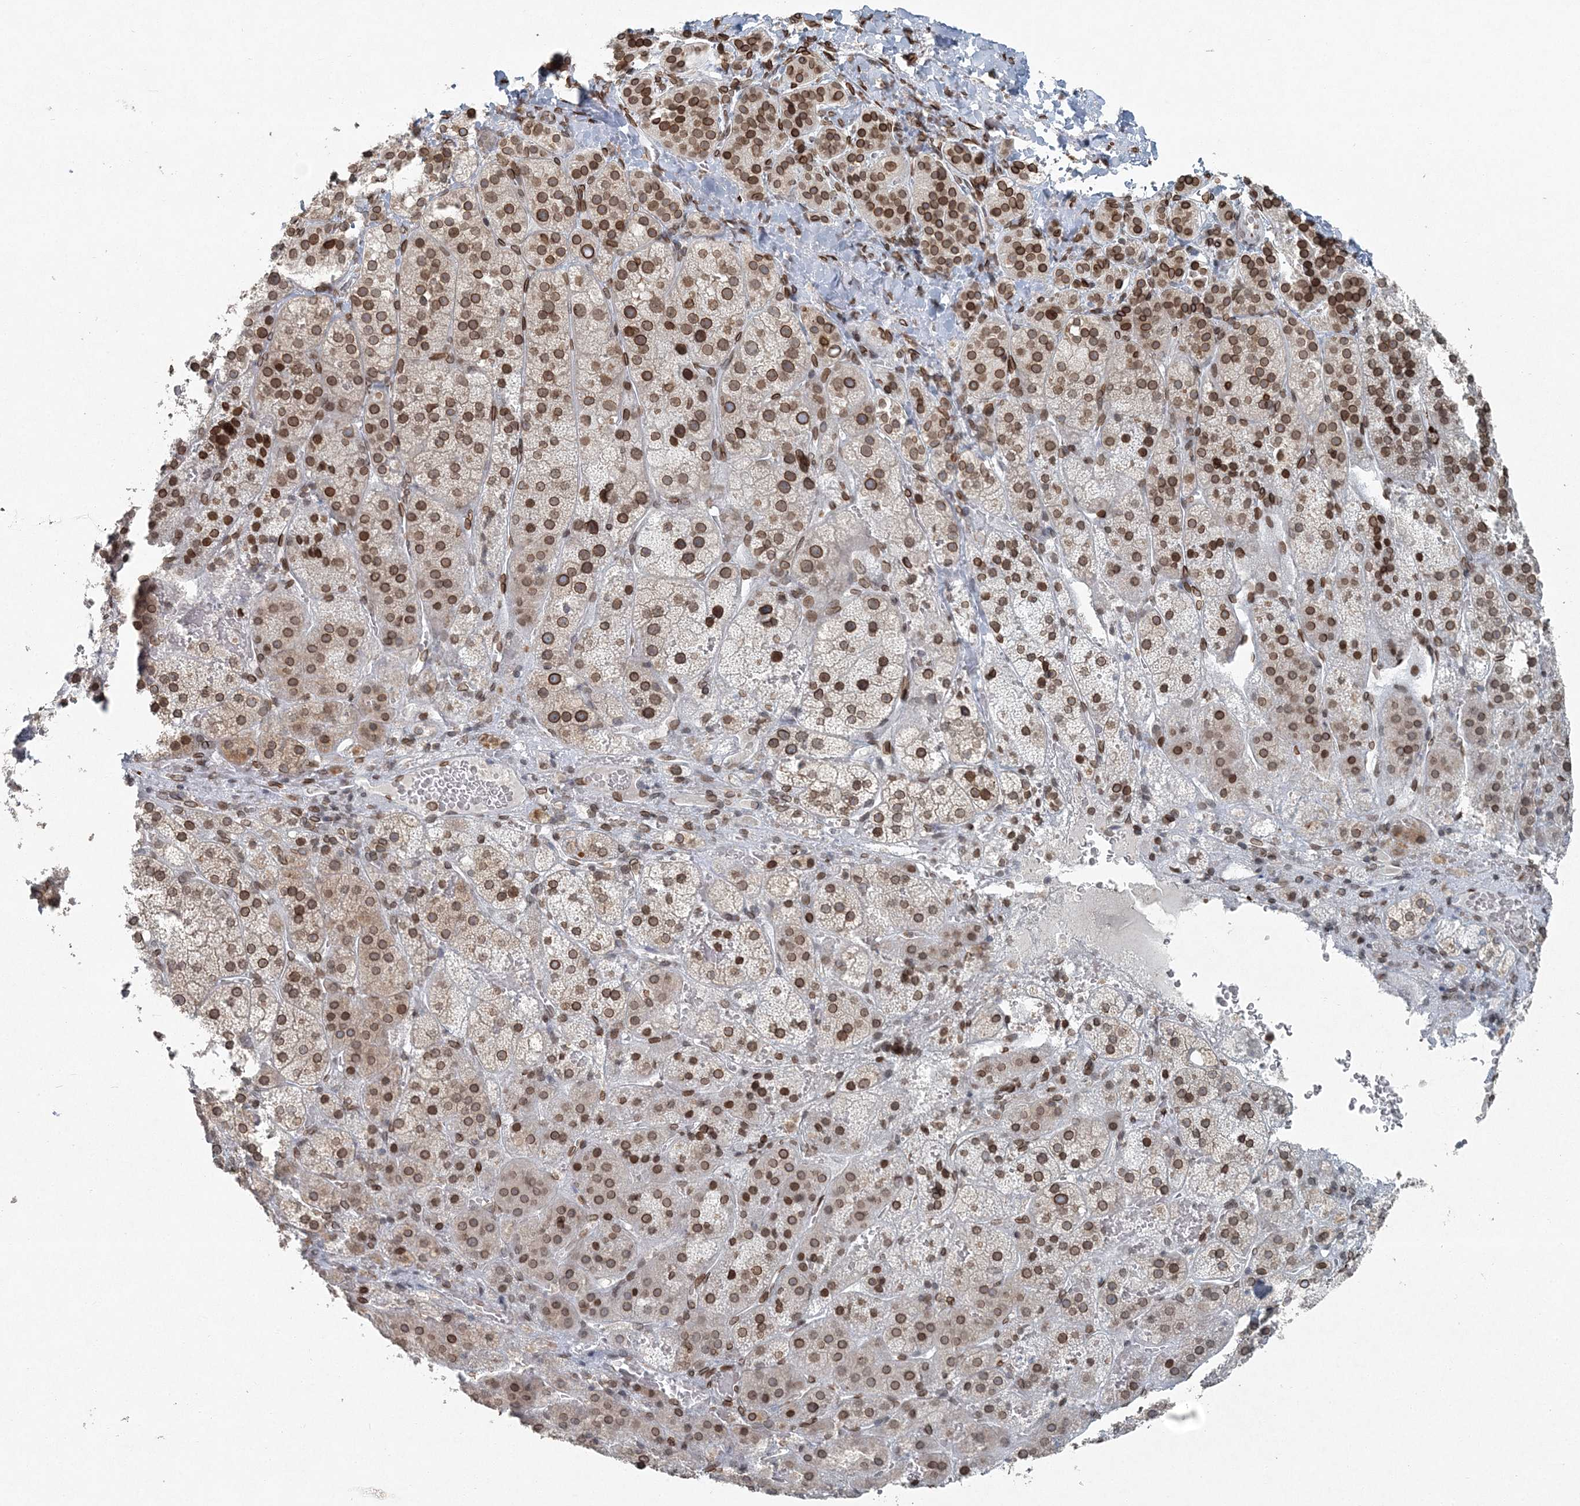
{"staining": {"intensity": "moderate", "quantity": ">75%", "location": "cytoplasmic/membranous,nuclear"}, "tissue": "adrenal gland", "cell_type": "Glandular cells", "image_type": "normal", "snomed": [{"axis": "morphology", "description": "Normal tissue, NOS"}, {"axis": "topography", "description": "Adrenal gland"}], "caption": "Moderate cytoplasmic/membranous,nuclear protein expression is identified in approximately >75% of glandular cells in adrenal gland. Nuclei are stained in blue.", "gene": "GJD4", "patient": {"sex": "female", "age": 44}}